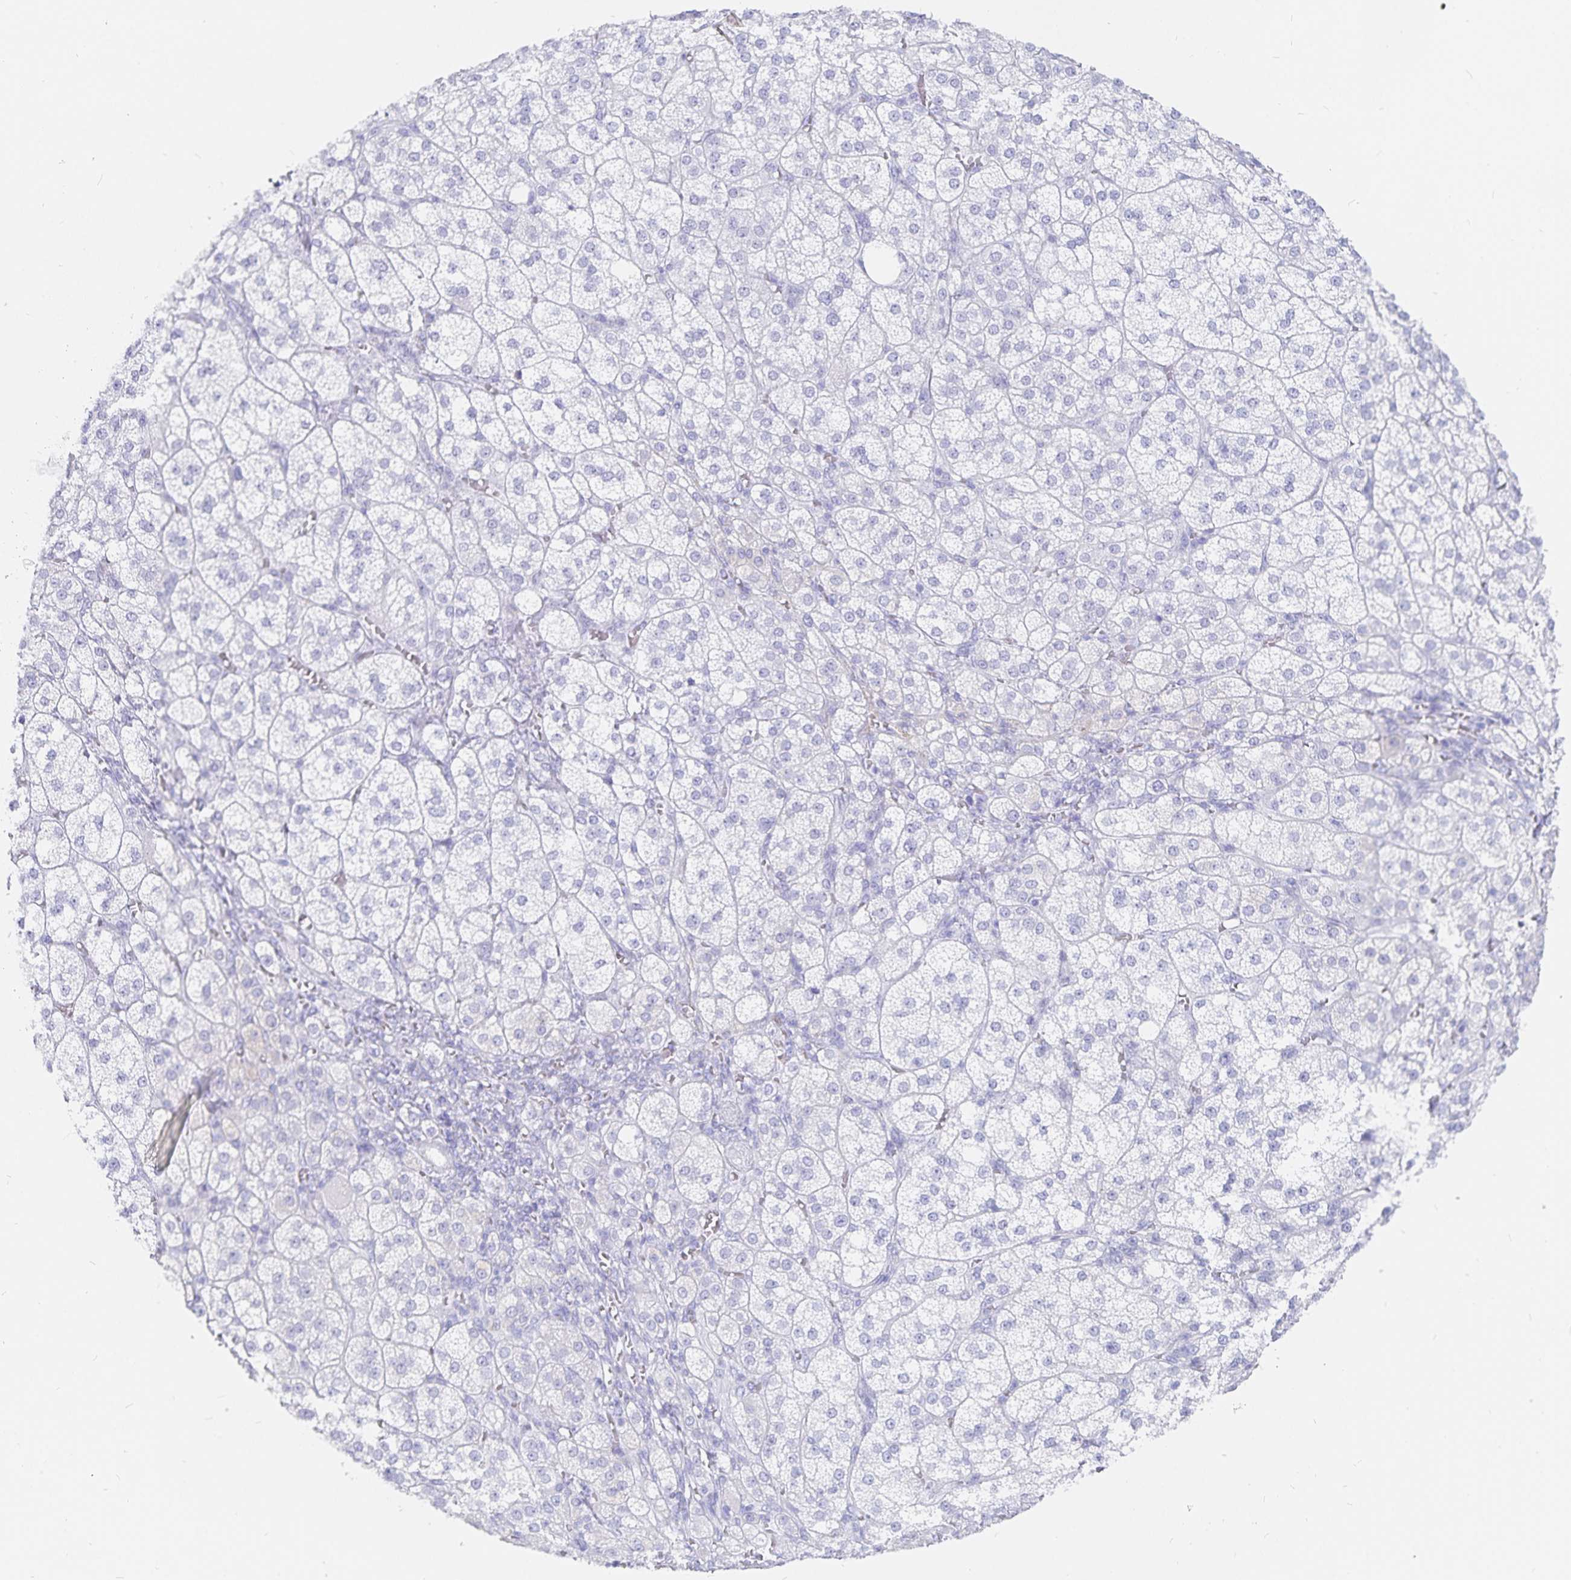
{"staining": {"intensity": "negative", "quantity": "none", "location": "none"}, "tissue": "adrenal gland", "cell_type": "Glandular cells", "image_type": "normal", "snomed": [{"axis": "morphology", "description": "Normal tissue, NOS"}, {"axis": "topography", "description": "Adrenal gland"}], "caption": "Immunohistochemistry (IHC) of normal human adrenal gland reveals no expression in glandular cells.", "gene": "INSL5", "patient": {"sex": "female", "age": 60}}